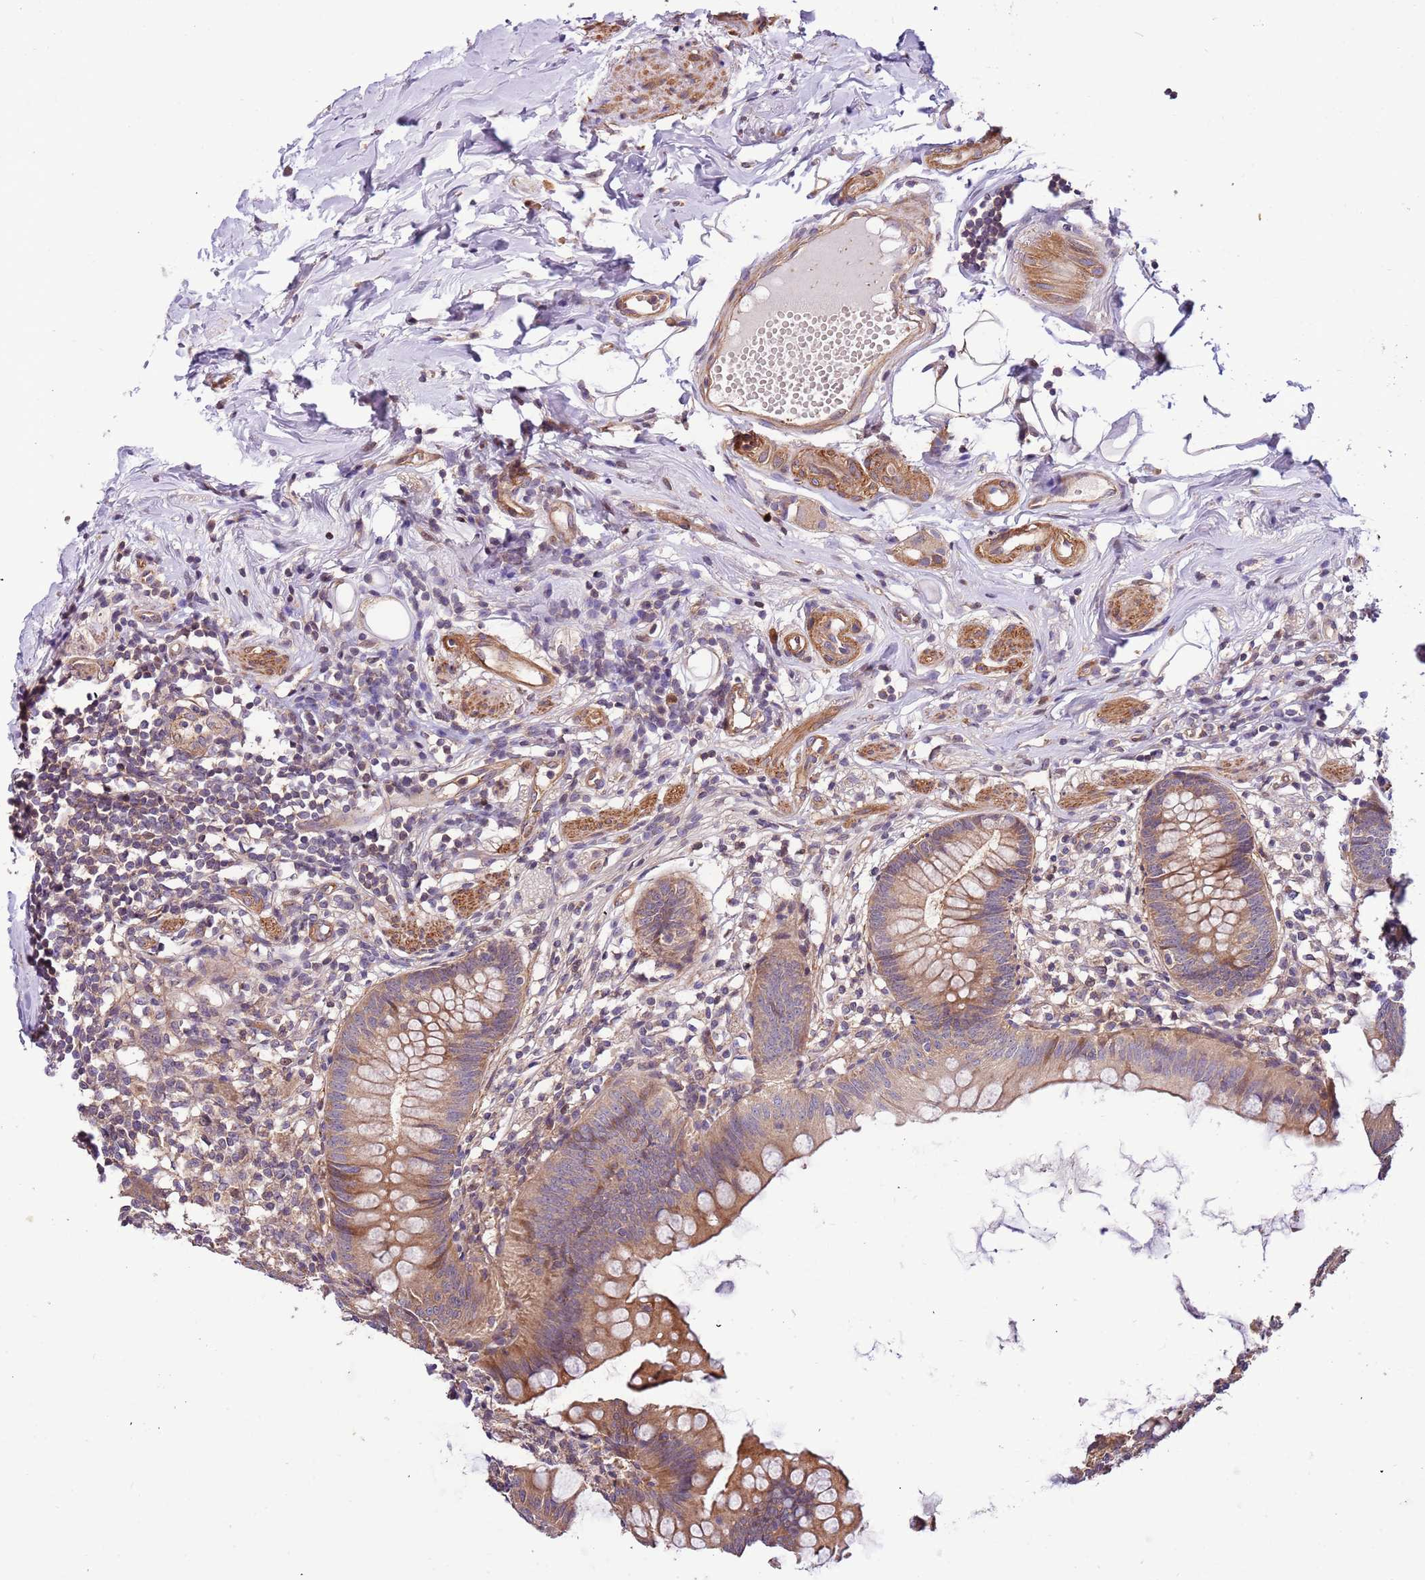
{"staining": {"intensity": "moderate", "quantity": "25%-75%", "location": "cytoplasmic/membranous"}, "tissue": "appendix", "cell_type": "Glandular cells", "image_type": "normal", "snomed": [{"axis": "morphology", "description": "Normal tissue, NOS"}, {"axis": "topography", "description": "Appendix"}], "caption": "IHC (DAB) staining of benign human appendix reveals moderate cytoplasmic/membranous protein positivity in approximately 25%-75% of glandular cells.", "gene": "LAMB4", "patient": {"sex": "female", "age": 62}}